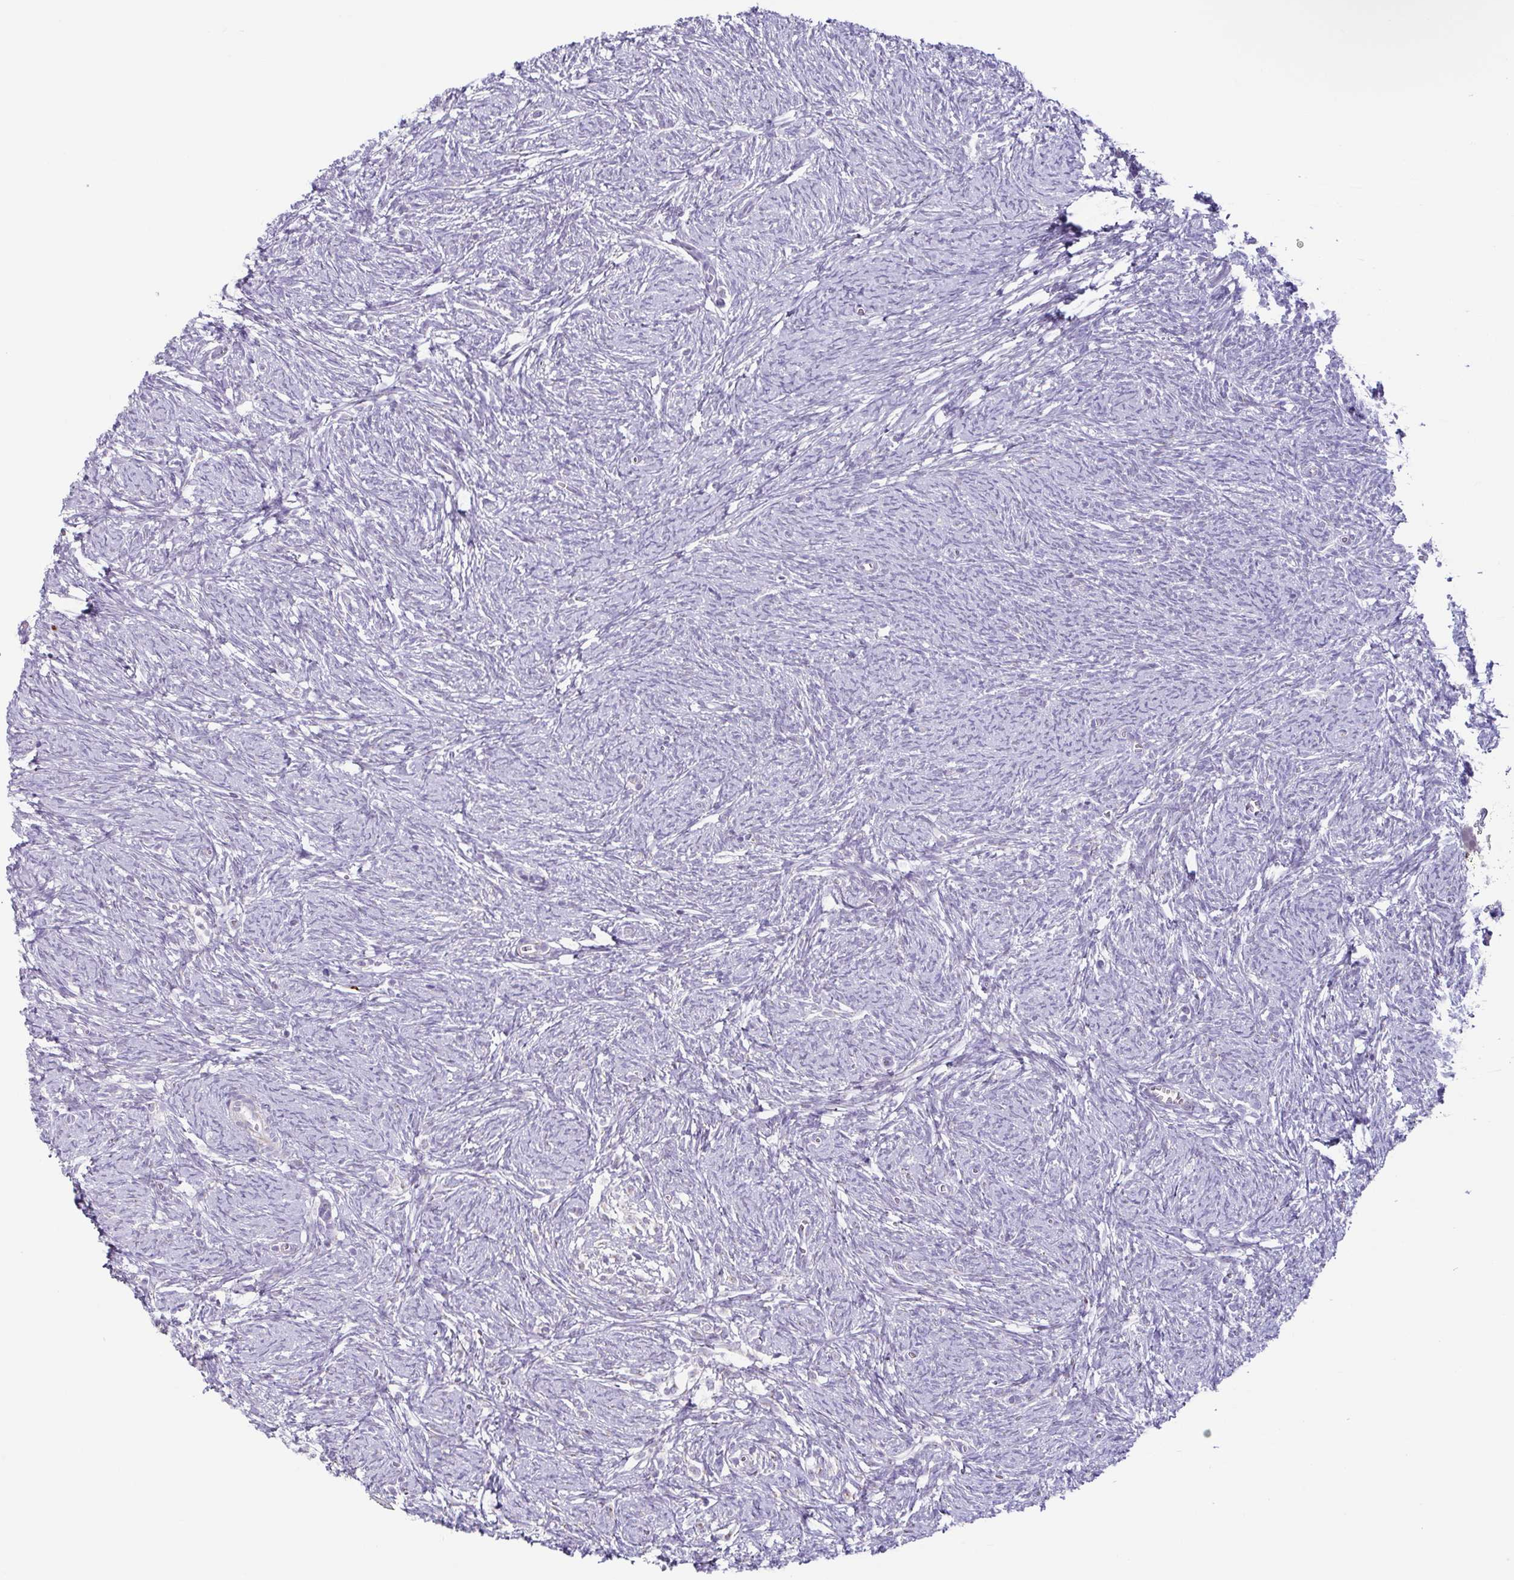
{"staining": {"intensity": "negative", "quantity": "none", "location": "none"}, "tissue": "ovary", "cell_type": "Follicle cells", "image_type": "normal", "snomed": [{"axis": "morphology", "description": "Normal tissue, NOS"}, {"axis": "topography", "description": "Ovary"}], "caption": "This image is of benign ovary stained with immunohistochemistry to label a protein in brown with the nuclei are counter-stained blue. There is no staining in follicle cells.", "gene": "COL17A1", "patient": {"sex": "female", "age": 41}}